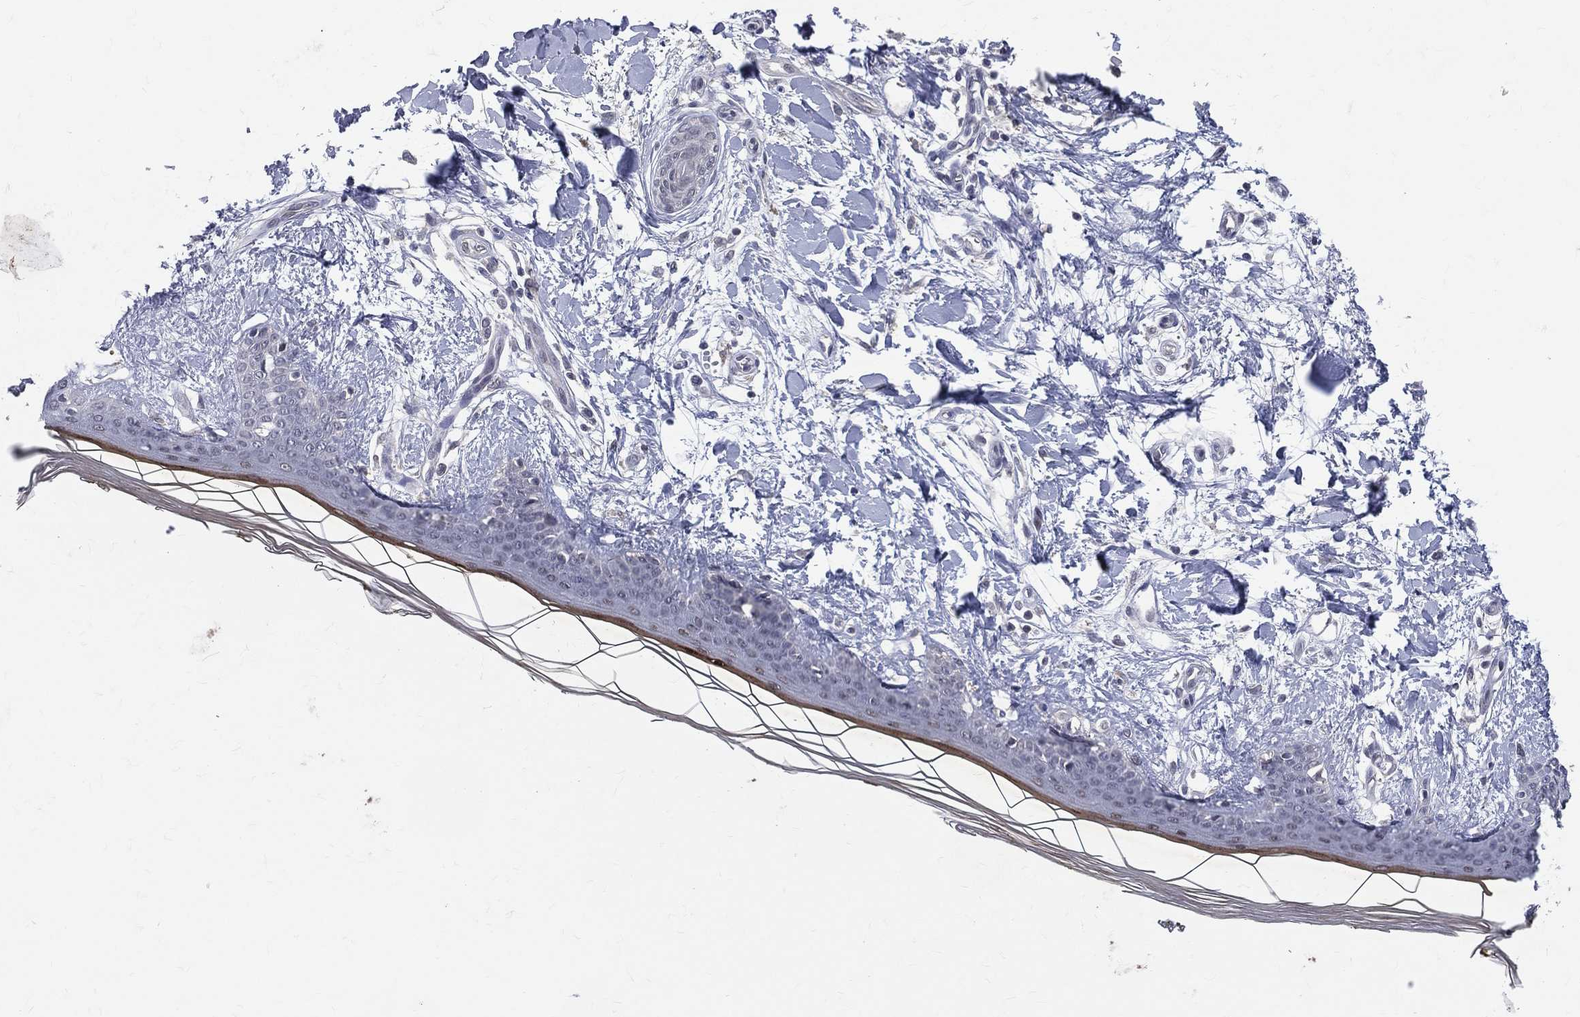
{"staining": {"intensity": "negative", "quantity": "none", "location": "none"}, "tissue": "skin", "cell_type": "Fibroblasts", "image_type": "normal", "snomed": [{"axis": "morphology", "description": "Normal tissue, NOS"}, {"axis": "morphology", "description": "Malignant melanoma, NOS"}, {"axis": "topography", "description": "Skin"}], "caption": "This is an IHC histopathology image of unremarkable human skin. There is no staining in fibroblasts.", "gene": "DLG4", "patient": {"sex": "female", "age": 34}}